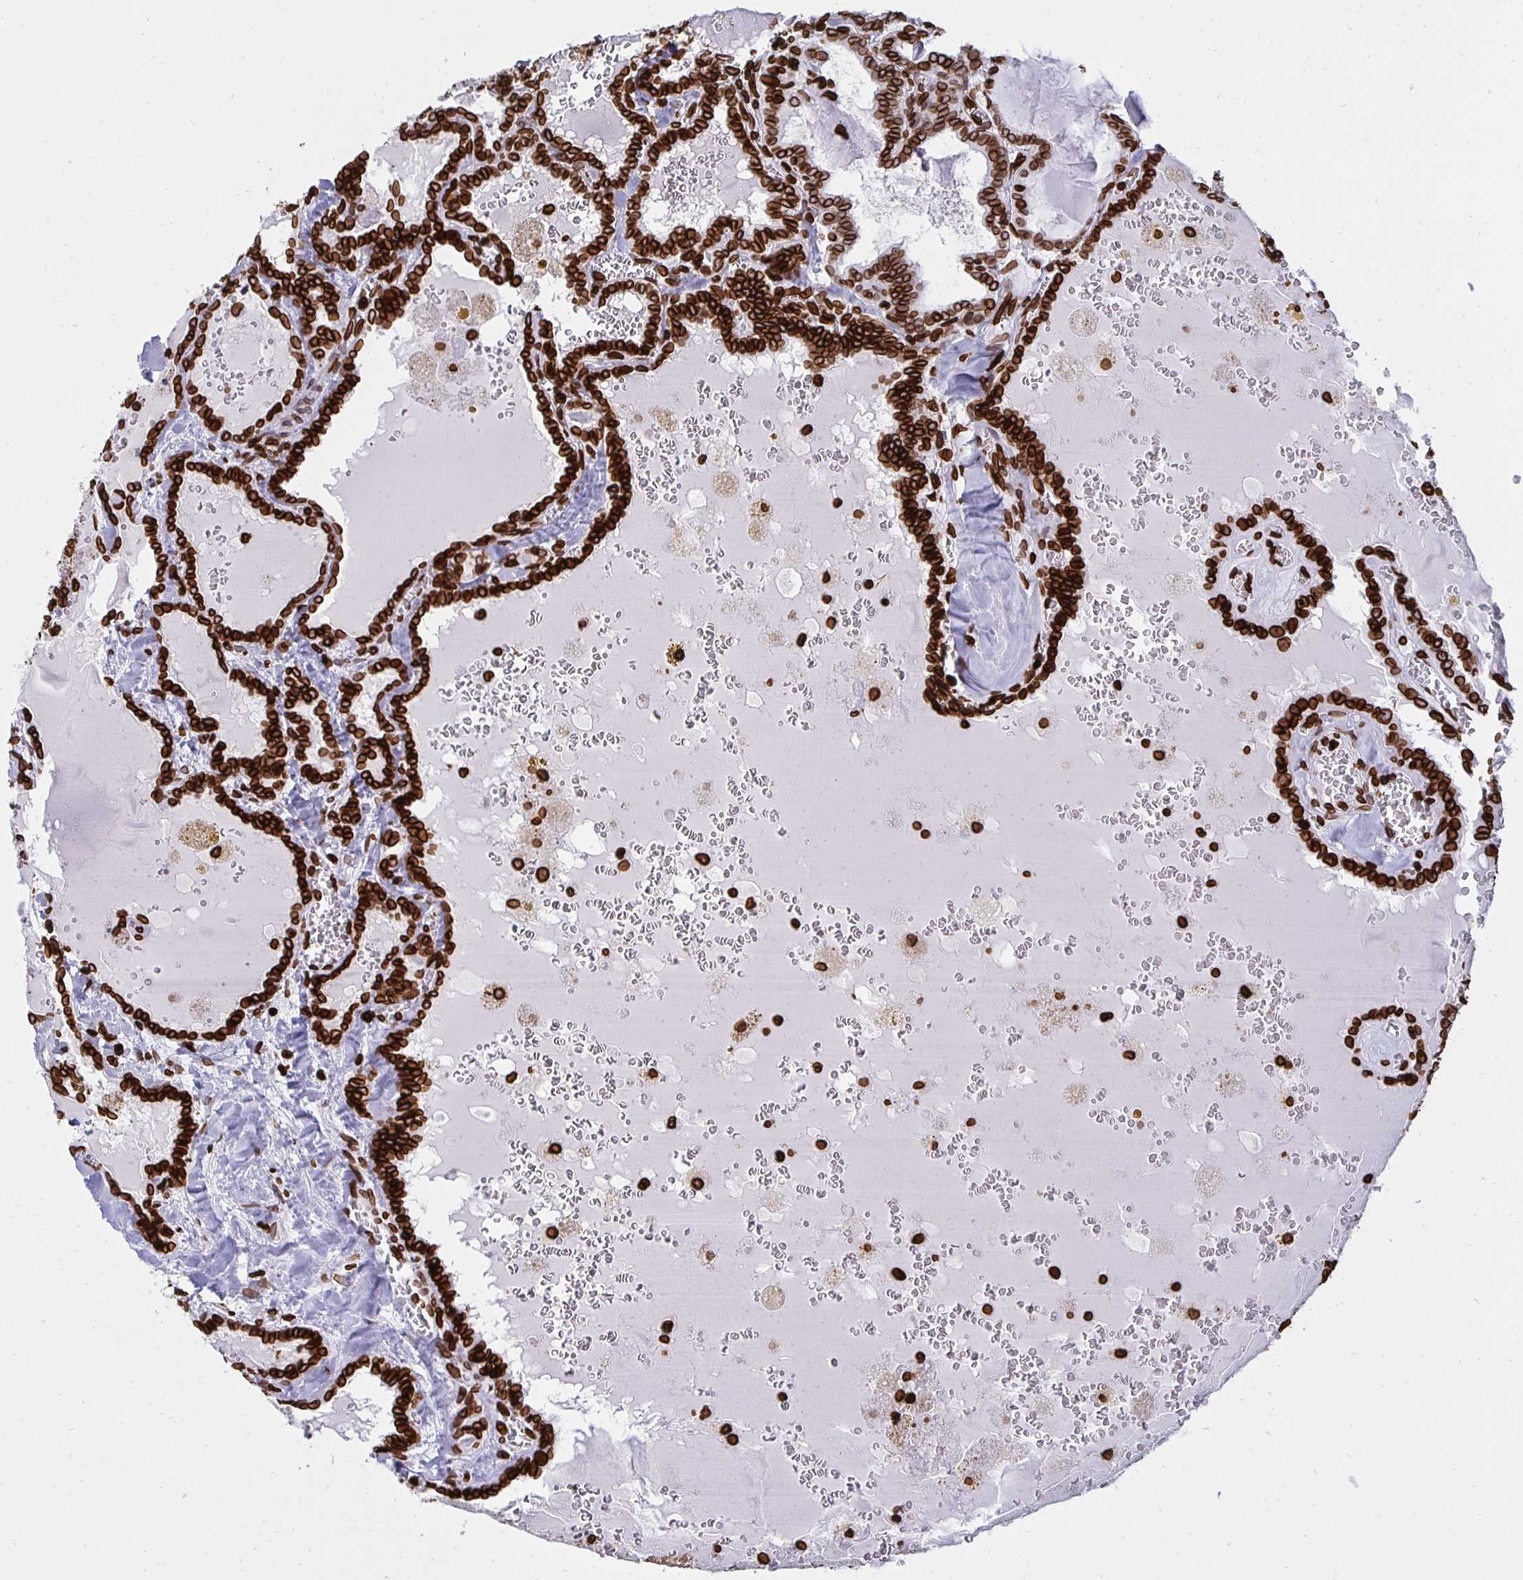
{"staining": {"intensity": "strong", "quantity": ">75%", "location": "cytoplasmic/membranous,nuclear"}, "tissue": "thyroid cancer", "cell_type": "Tumor cells", "image_type": "cancer", "snomed": [{"axis": "morphology", "description": "Papillary adenocarcinoma, NOS"}, {"axis": "topography", "description": "Thyroid gland"}], "caption": "This histopathology image demonstrates IHC staining of human thyroid cancer (papillary adenocarcinoma), with high strong cytoplasmic/membranous and nuclear positivity in approximately >75% of tumor cells.", "gene": "LMNB1", "patient": {"sex": "female", "age": 39}}